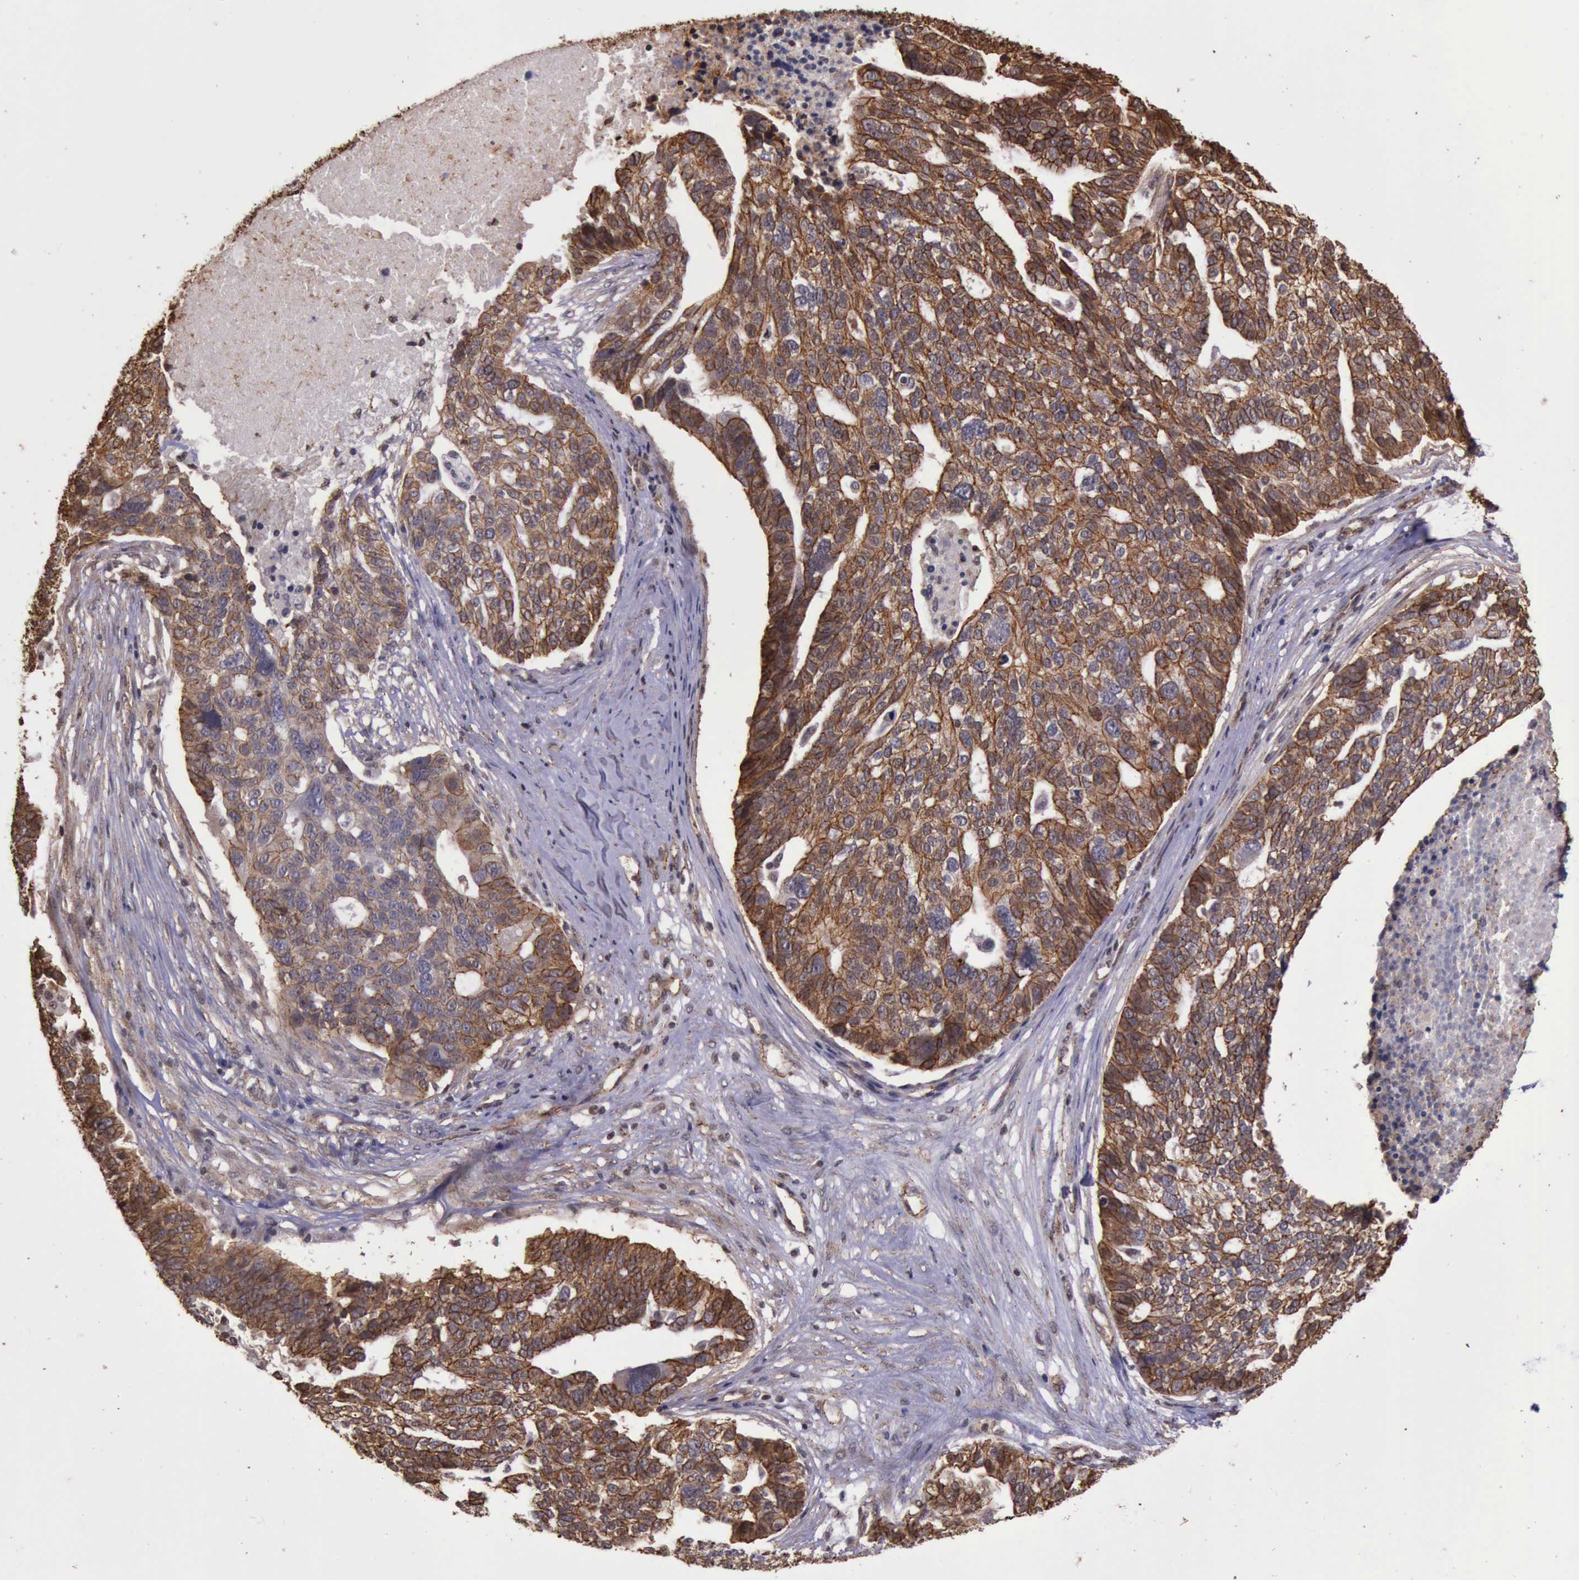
{"staining": {"intensity": "moderate", "quantity": ">75%", "location": "cytoplasmic/membranous"}, "tissue": "ovarian cancer", "cell_type": "Tumor cells", "image_type": "cancer", "snomed": [{"axis": "morphology", "description": "Cystadenocarcinoma, serous, NOS"}, {"axis": "topography", "description": "Ovary"}], "caption": "Protein staining of ovarian cancer tissue displays moderate cytoplasmic/membranous positivity in about >75% of tumor cells.", "gene": "CTNNB1", "patient": {"sex": "female", "age": 59}}